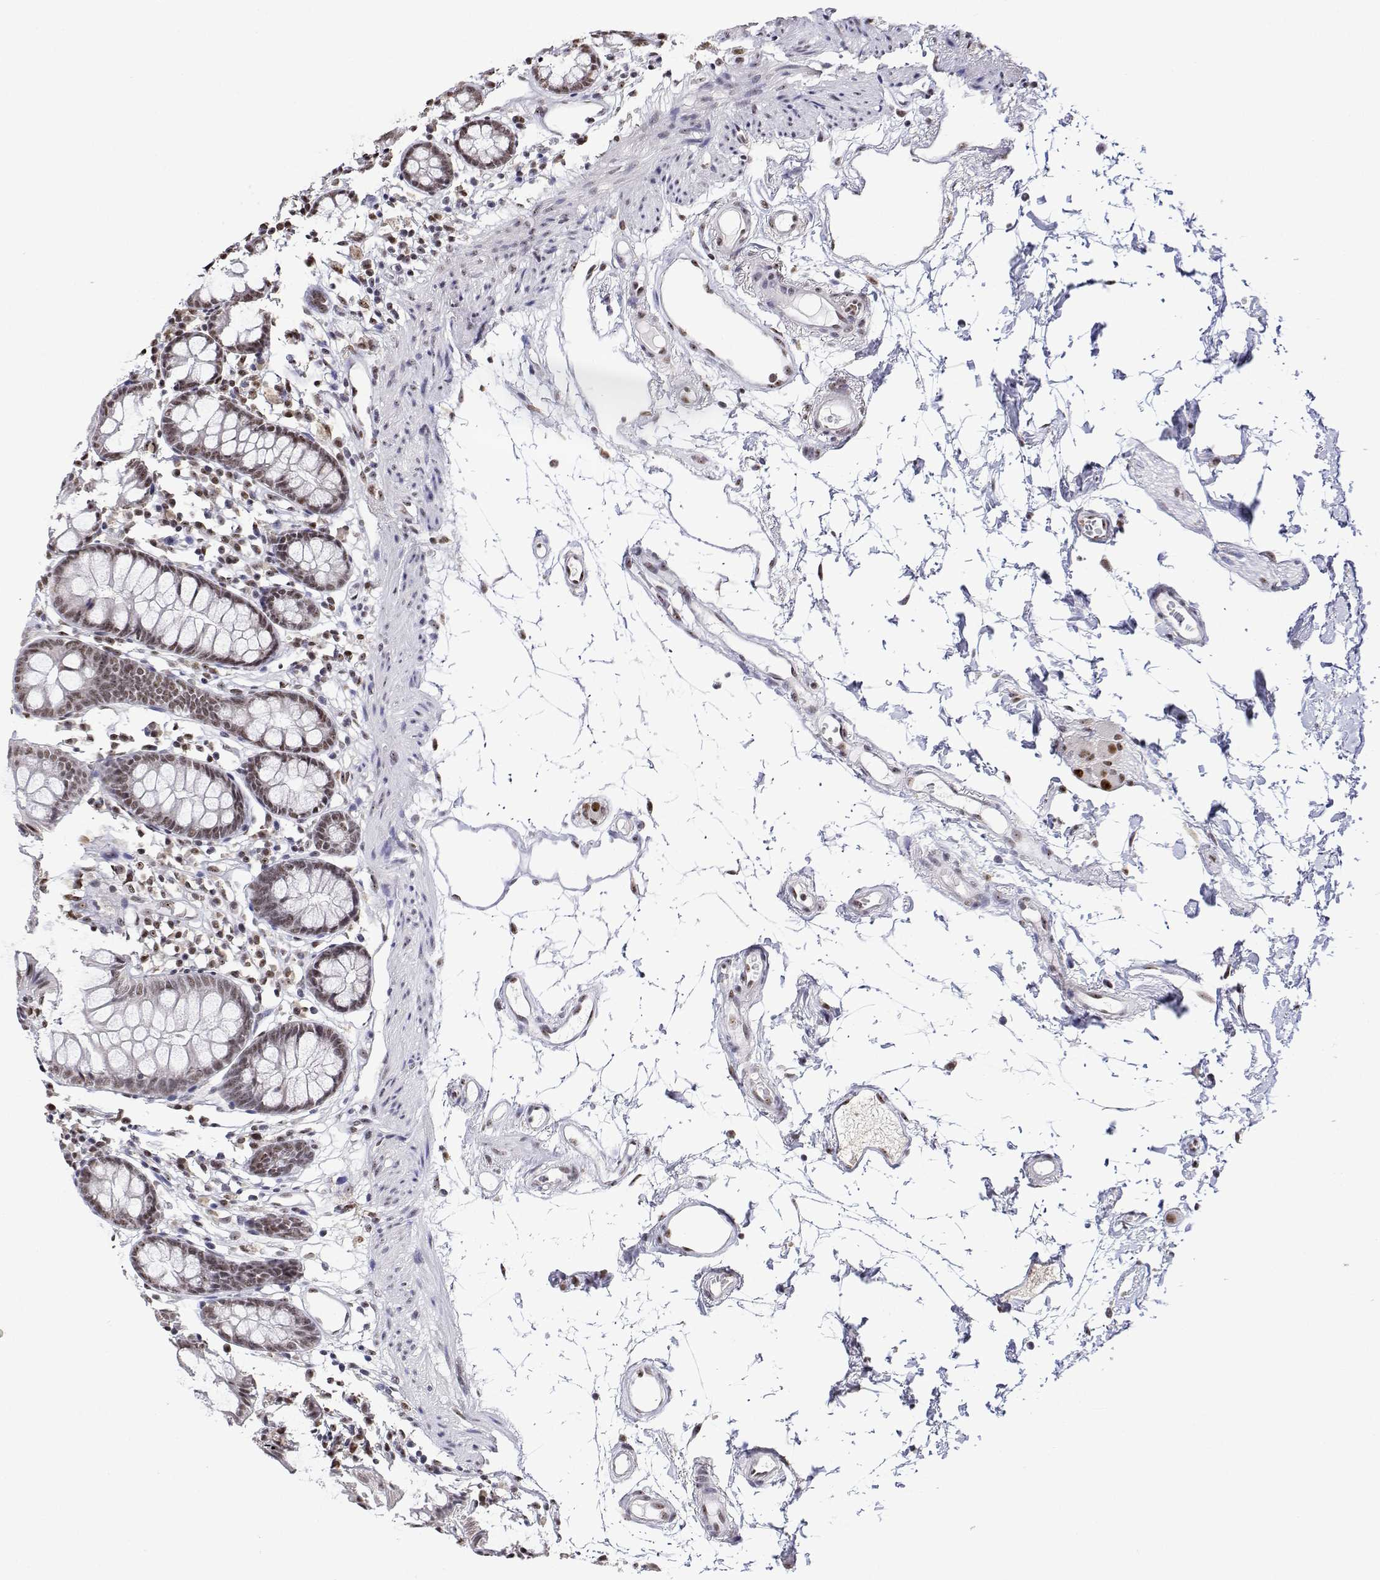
{"staining": {"intensity": "weak", "quantity": ">75%", "location": "nuclear"}, "tissue": "colon", "cell_type": "Endothelial cells", "image_type": "normal", "snomed": [{"axis": "morphology", "description": "Normal tissue, NOS"}, {"axis": "topography", "description": "Colon"}], "caption": "Protein staining of unremarkable colon exhibits weak nuclear positivity in approximately >75% of endothelial cells.", "gene": "ADAR", "patient": {"sex": "female", "age": 84}}